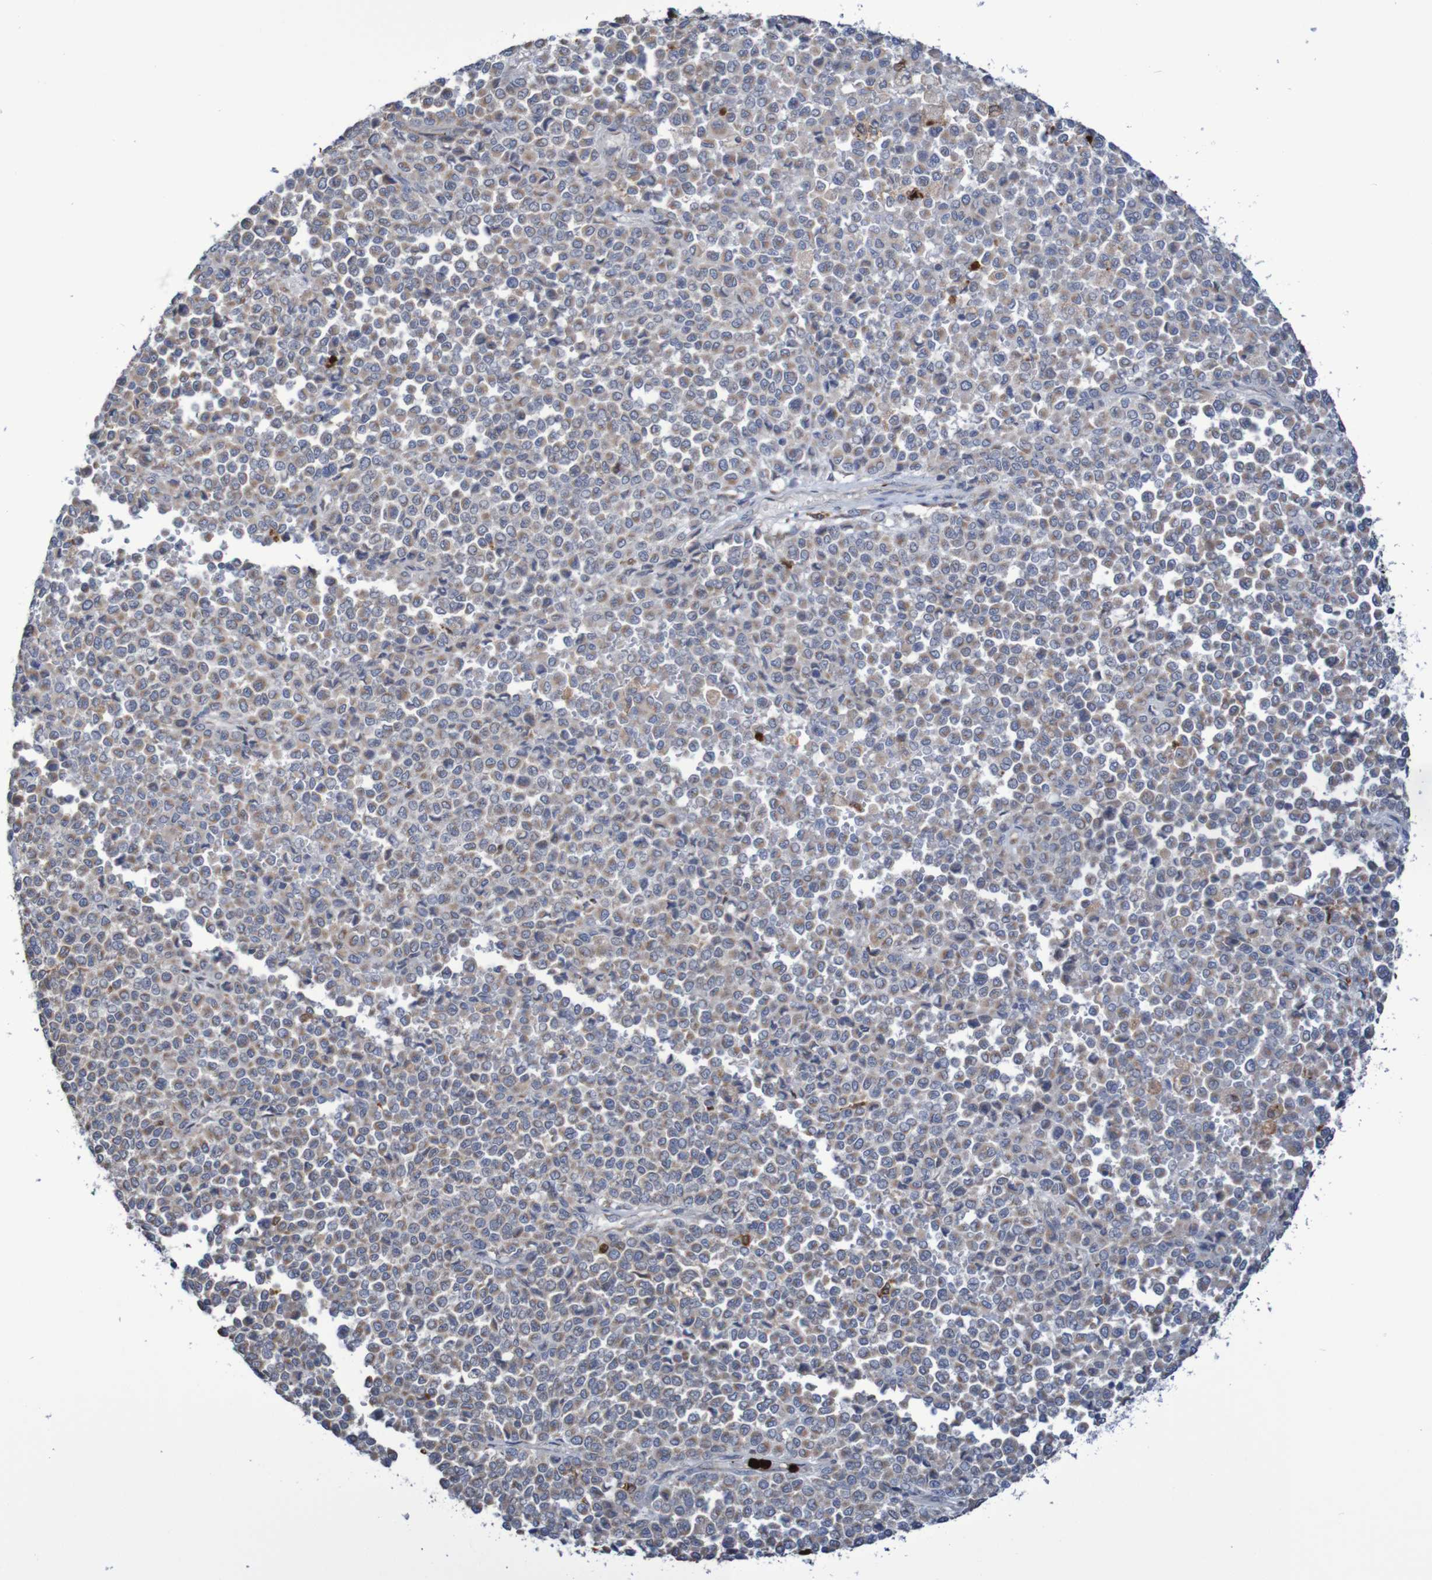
{"staining": {"intensity": "weak", "quantity": ">75%", "location": "cytoplasmic/membranous"}, "tissue": "melanoma", "cell_type": "Tumor cells", "image_type": "cancer", "snomed": [{"axis": "morphology", "description": "Malignant melanoma, Metastatic site"}, {"axis": "topography", "description": "Pancreas"}], "caption": "IHC of human melanoma exhibits low levels of weak cytoplasmic/membranous positivity in approximately >75% of tumor cells. The staining was performed using DAB to visualize the protein expression in brown, while the nuclei were stained in blue with hematoxylin (Magnification: 20x).", "gene": "PARP4", "patient": {"sex": "female", "age": 30}}